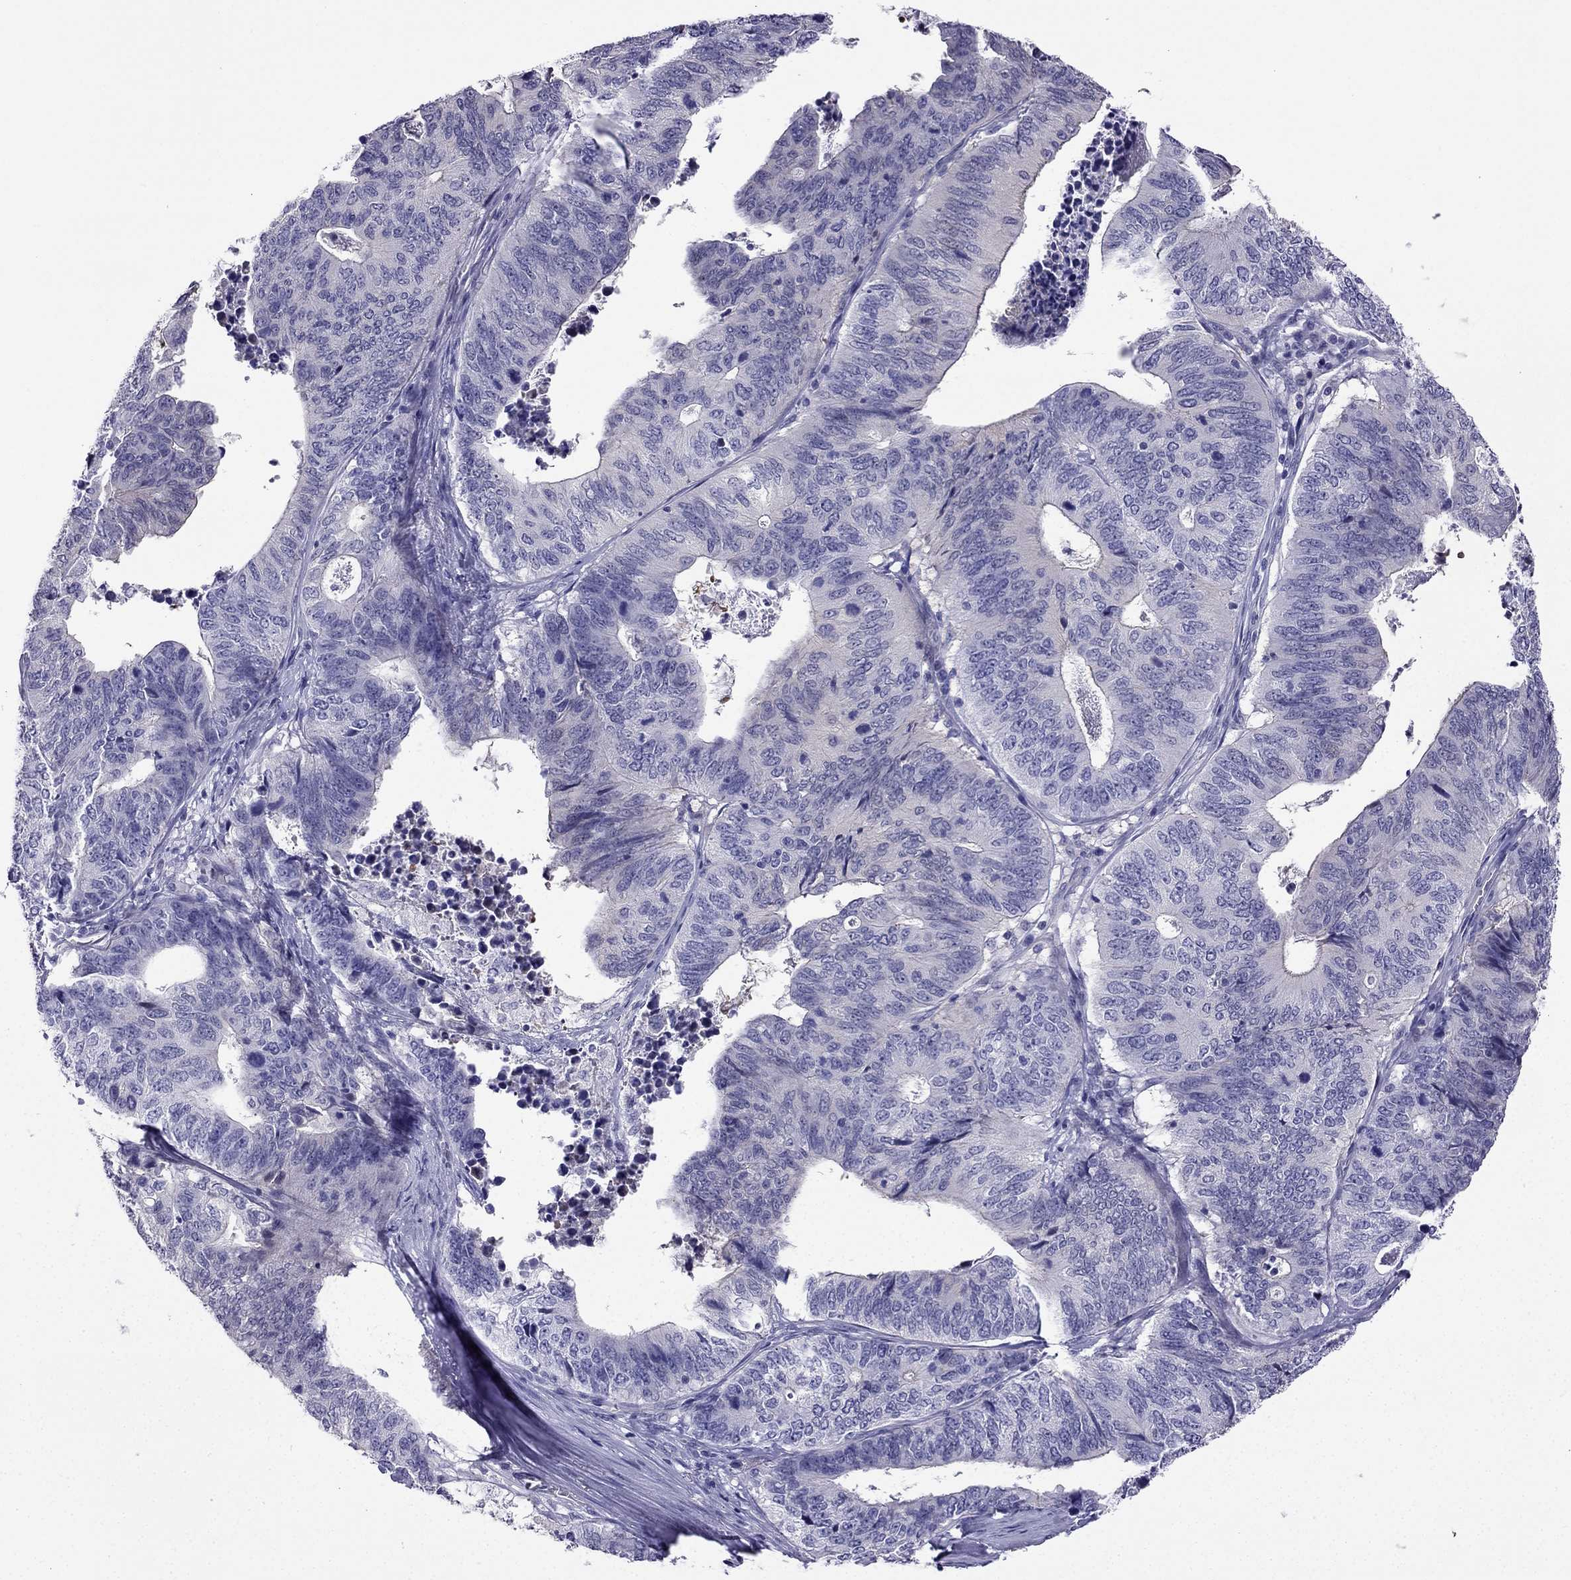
{"staining": {"intensity": "negative", "quantity": "none", "location": "none"}, "tissue": "stomach cancer", "cell_type": "Tumor cells", "image_type": "cancer", "snomed": [{"axis": "morphology", "description": "Adenocarcinoma, NOS"}, {"axis": "topography", "description": "Stomach, upper"}], "caption": "This is an IHC micrograph of stomach cancer (adenocarcinoma). There is no expression in tumor cells.", "gene": "KCNJ10", "patient": {"sex": "female", "age": 67}}